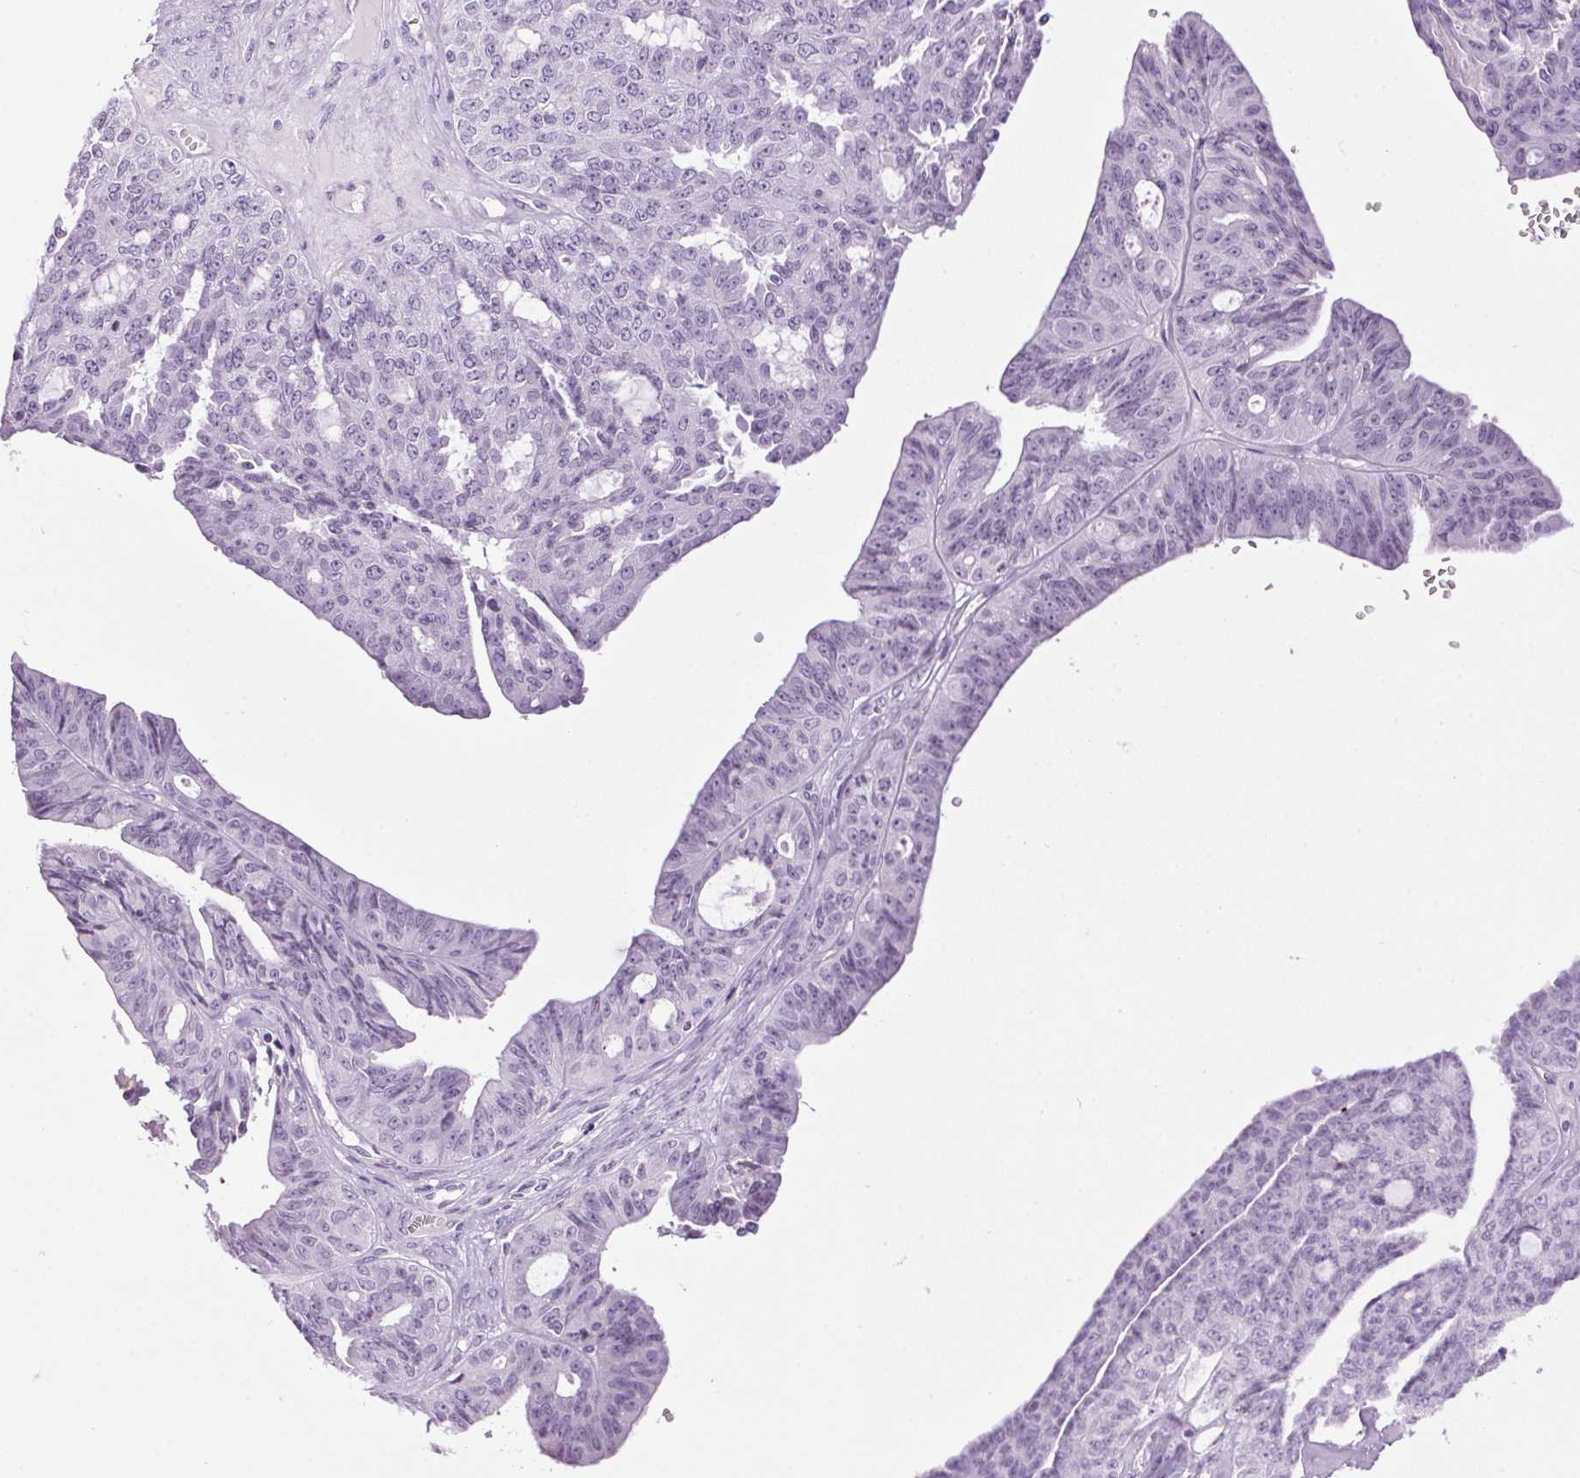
{"staining": {"intensity": "negative", "quantity": "none", "location": "none"}, "tissue": "ovarian cancer", "cell_type": "Tumor cells", "image_type": "cancer", "snomed": [{"axis": "morphology", "description": "Cystadenocarcinoma, serous, NOS"}, {"axis": "topography", "description": "Ovary"}], "caption": "DAB (3,3'-diaminobenzidine) immunohistochemical staining of human serous cystadenocarcinoma (ovarian) displays no significant expression in tumor cells.", "gene": "TMEM88B", "patient": {"sex": "female", "age": 71}}